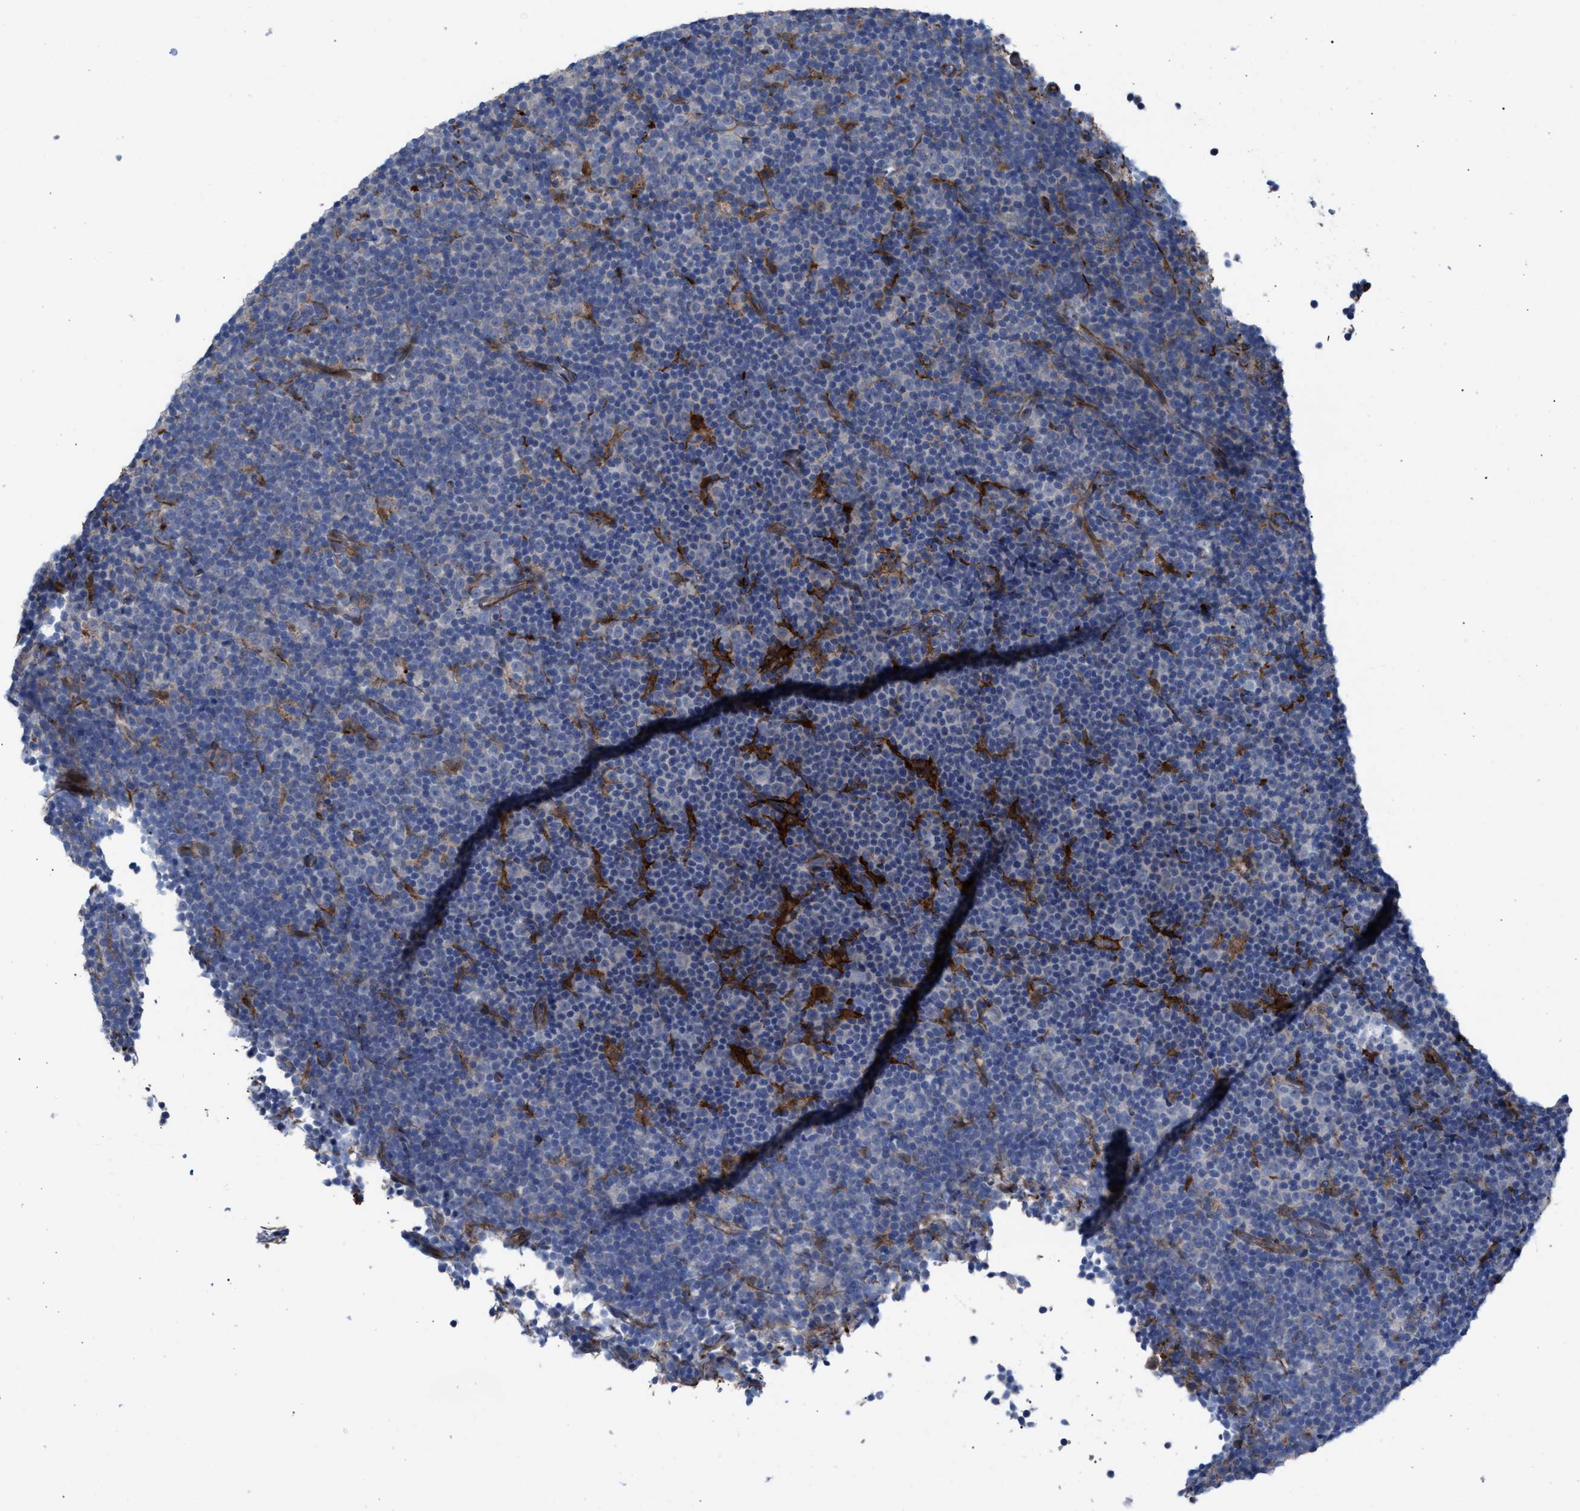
{"staining": {"intensity": "negative", "quantity": "none", "location": "none"}, "tissue": "lymphoma", "cell_type": "Tumor cells", "image_type": "cancer", "snomed": [{"axis": "morphology", "description": "Malignant lymphoma, non-Hodgkin's type, Low grade"}, {"axis": "topography", "description": "Lymph node"}], "caption": "This is a photomicrograph of immunohistochemistry (IHC) staining of lymphoma, which shows no positivity in tumor cells. Brightfield microscopy of IHC stained with DAB (3,3'-diaminobenzidine) (brown) and hematoxylin (blue), captured at high magnification.", "gene": "SLC47A1", "patient": {"sex": "female", "age": 67}}